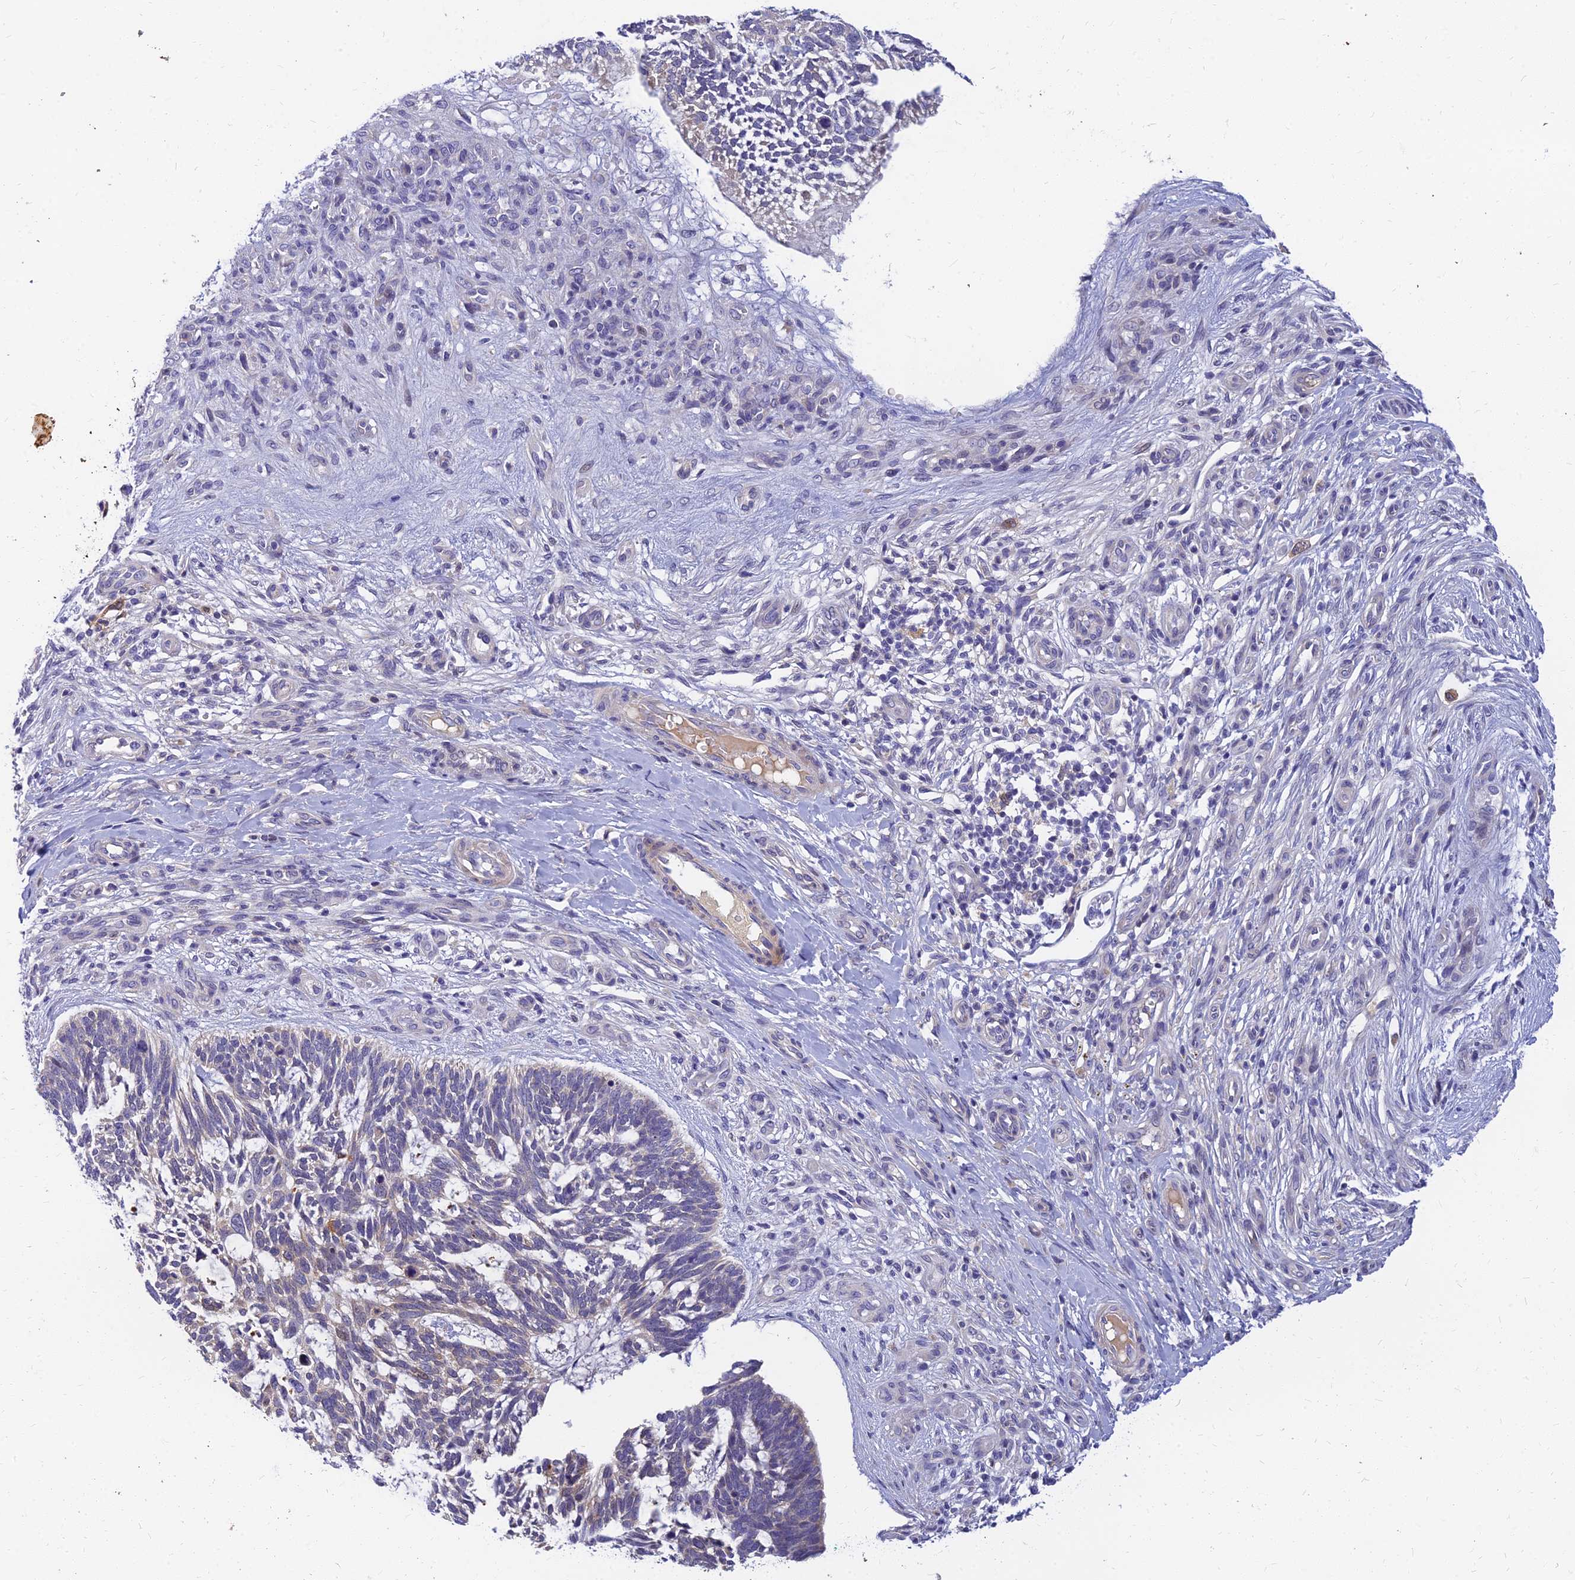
{"staining": {"intensity": "weak", "quantity": "<25%", "location": "cytoplasmic/membranous"}, "tissue": "skin cancer", "cell_type": "Tumor cells", "image_type": "cancer", "snomed": [{"axis": "morphology", "description": "Basal cell carcinoma"}, {"axis": "topography", "description": "Skin"}], "caption": "High magnification brightfield microscopy of skin cancer (basal cell carcinoma) stained with DAB (brown) and counterstained with hematoxylin (blue): tumor cells show no significant staining.", "gene": "ANKS4B", "patient": {"sex": "male", "age": 88}}